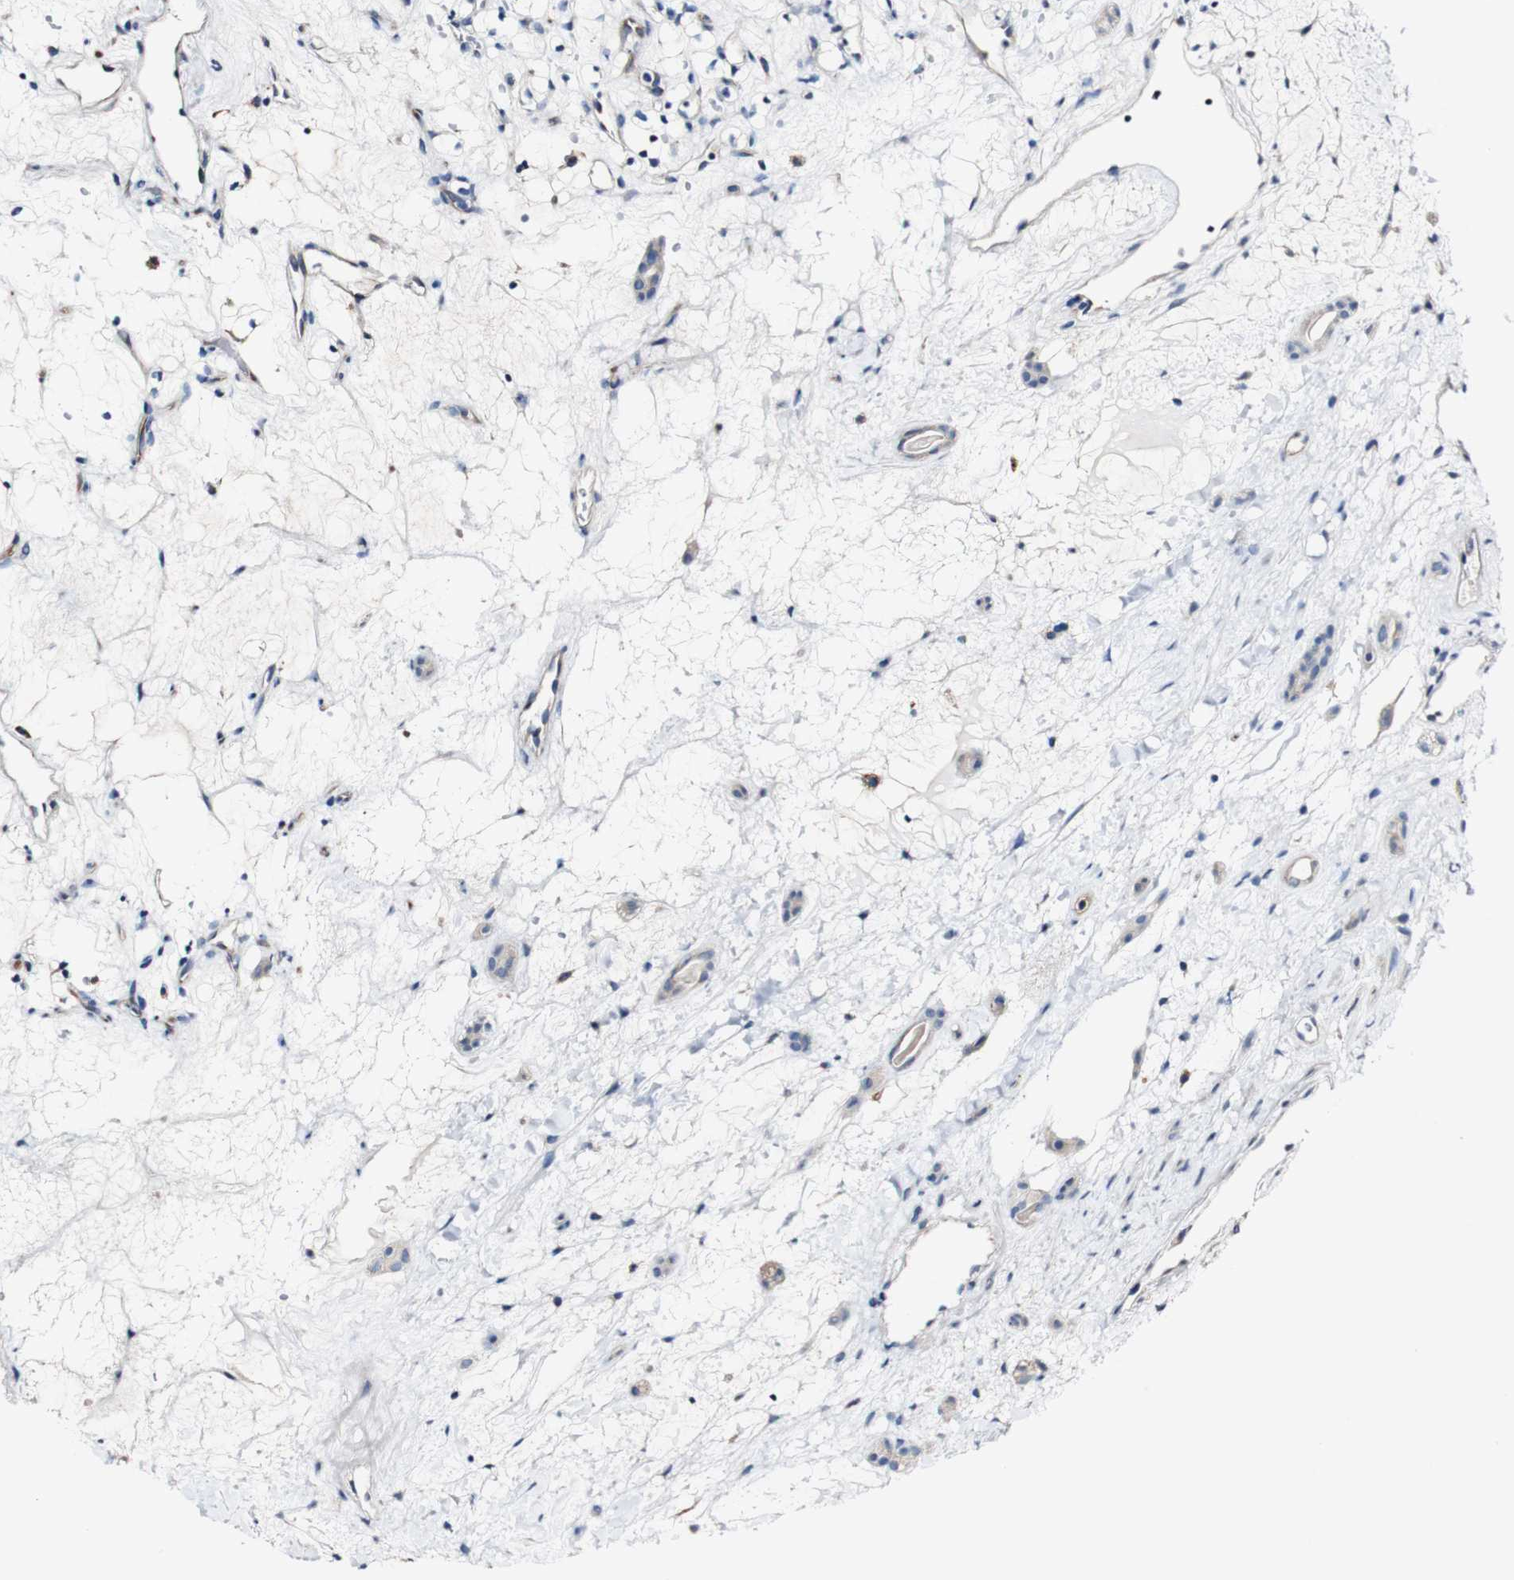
{"staining": {"intensity": "negative", "quantity": "none", "location": "none"}, "tissue": "renal cancer", "cell_type": "Tumor cells", "image_type": "cancer", "snomed": [{"axis": "morphology", "description": "Adenocarcinoma, NOS"}, {"axis": "topography", "description": "Kidney"}], "caption": "Renal cancer (adenocarcinoma) was stained to show a protein in brown. There is no significant expression in tumor cells.", "gene": "GRAMD1A", "patient": {"sex": "female", "age": 60}}